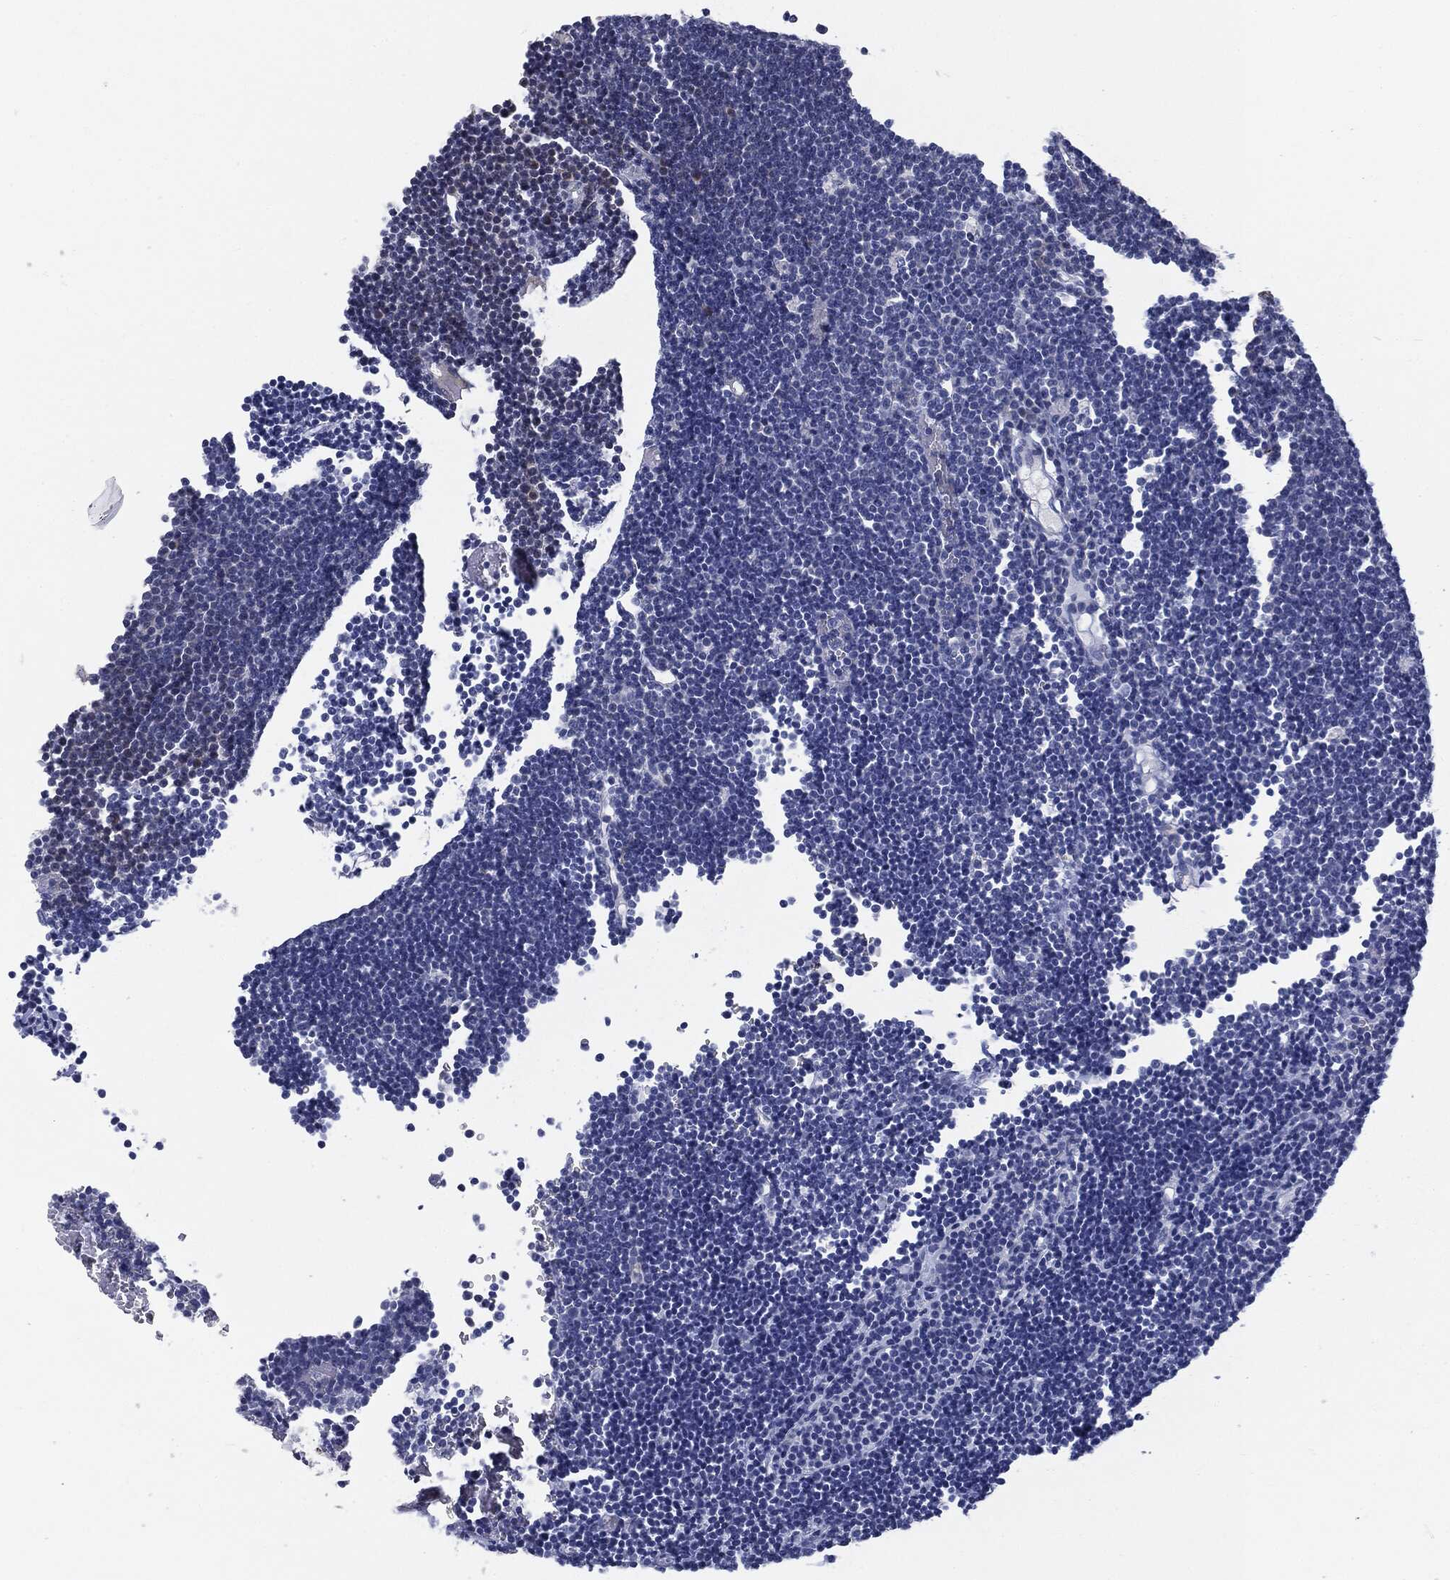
{"staining": {"intensity": "negative", "quantity": "none", "location": "none"}, "tissue": "lymphoma", "cell_type": "Tumor cells", "image_type": "cancer", "snomed": [{"axis": "morphology", "description": "Malignant lymphoma, non-Hodgkin's type, Low grade"}, {"axis": "topography", "description": "Brain"}], "caption": "The photomicrograph reveals no staining of tumor cells in lymphoma.", "gene": "KRT5", "patient": {"sex": "female", "age": 66}}